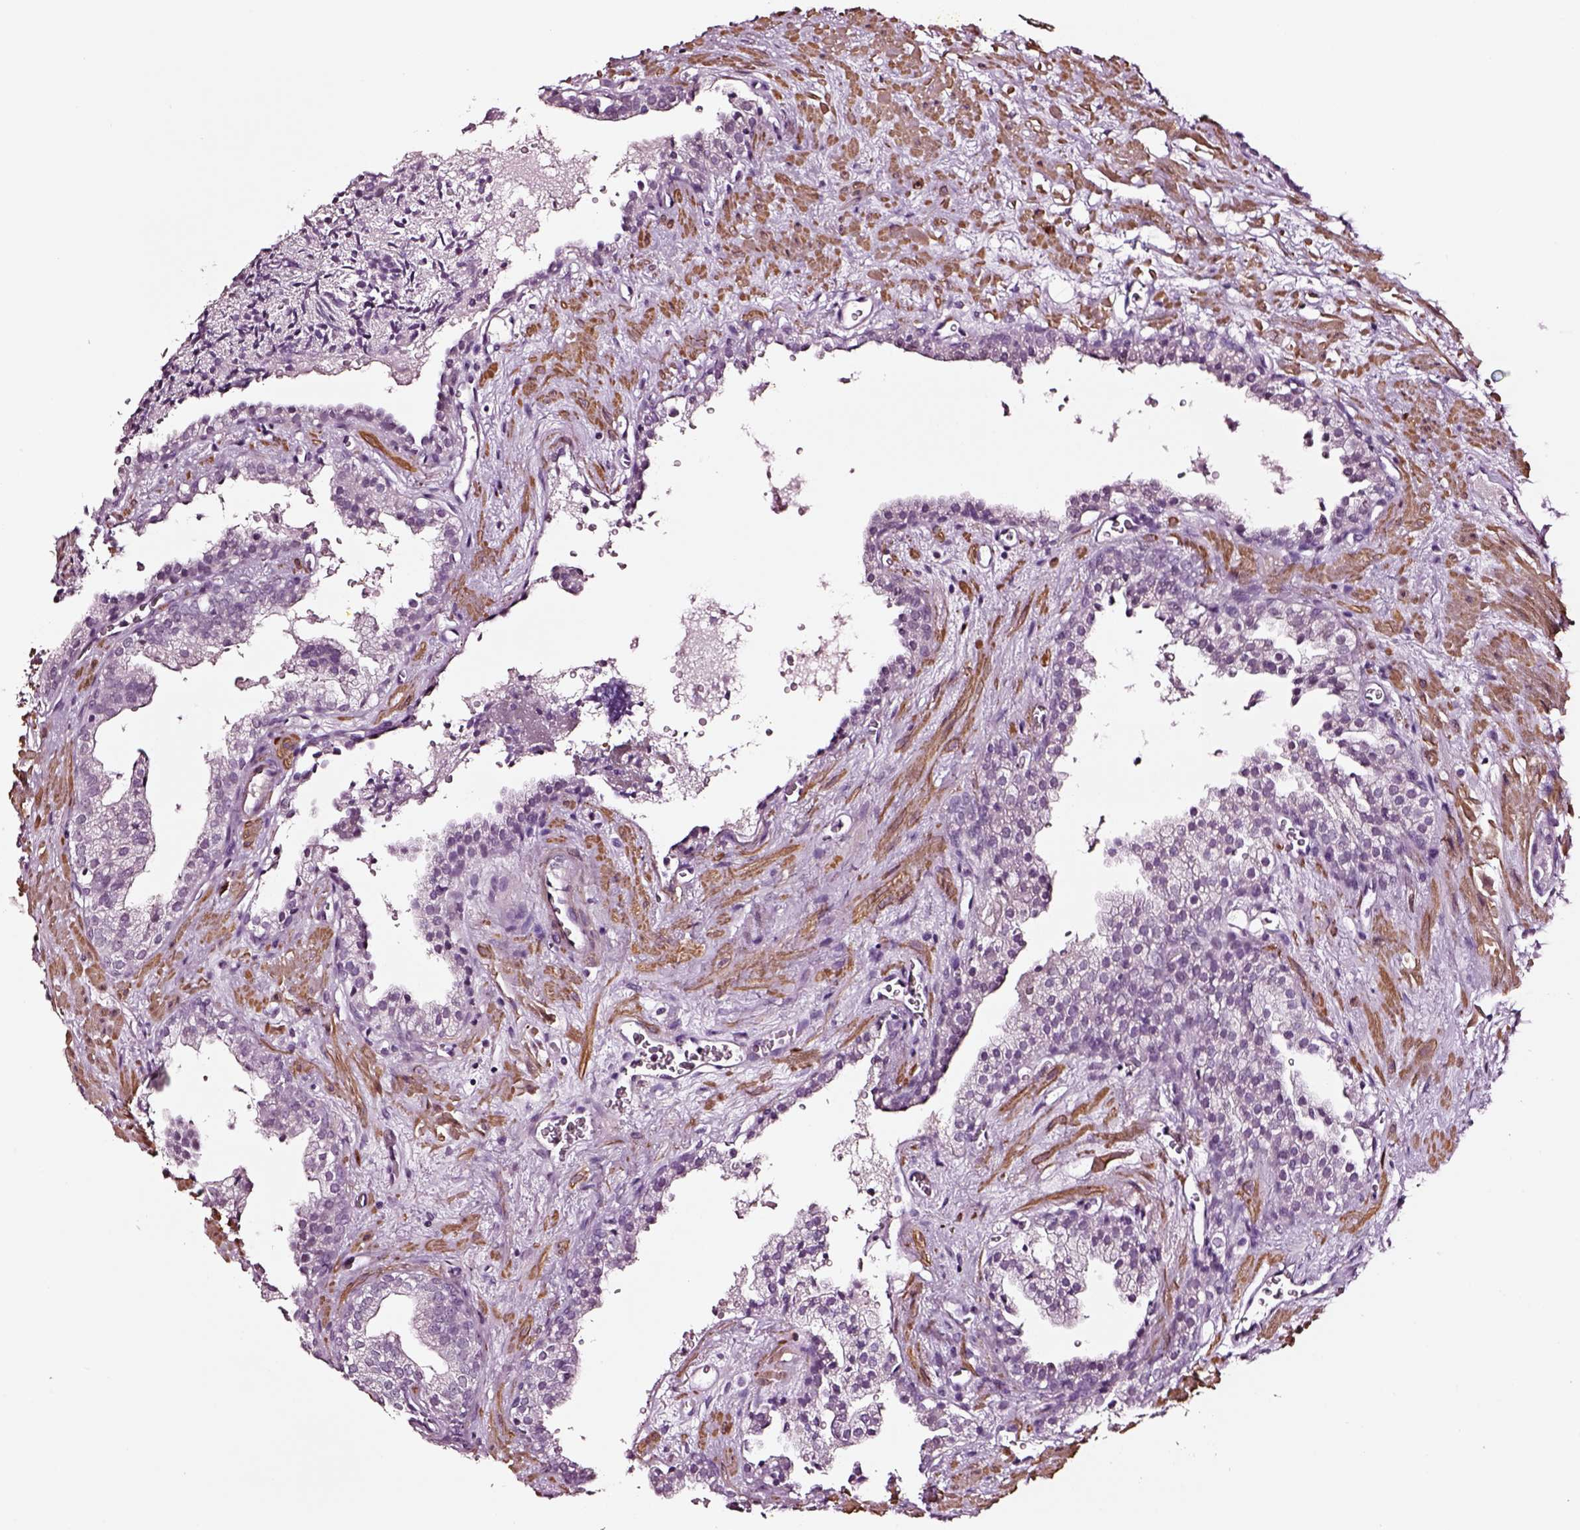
{"staining": {"intensity": "negative", "quantity": "none", "location": "none"}, "tissue": "prostate cancer", "cell_type": "Tumor cells", "image_type": "cancer", "snomed": [{"axis": "morphology", "description": "Adenocarcinoma, NOS"}, {"axis": "topography", "description": "Prostate"}], "caption": "This is an immunohistochemistry photomicrograph of human prostate adenocarcinoma. There is no positivity in tumor cells.", "gene": "SOX10", "patient": {"sex": "male", "age": 66}}